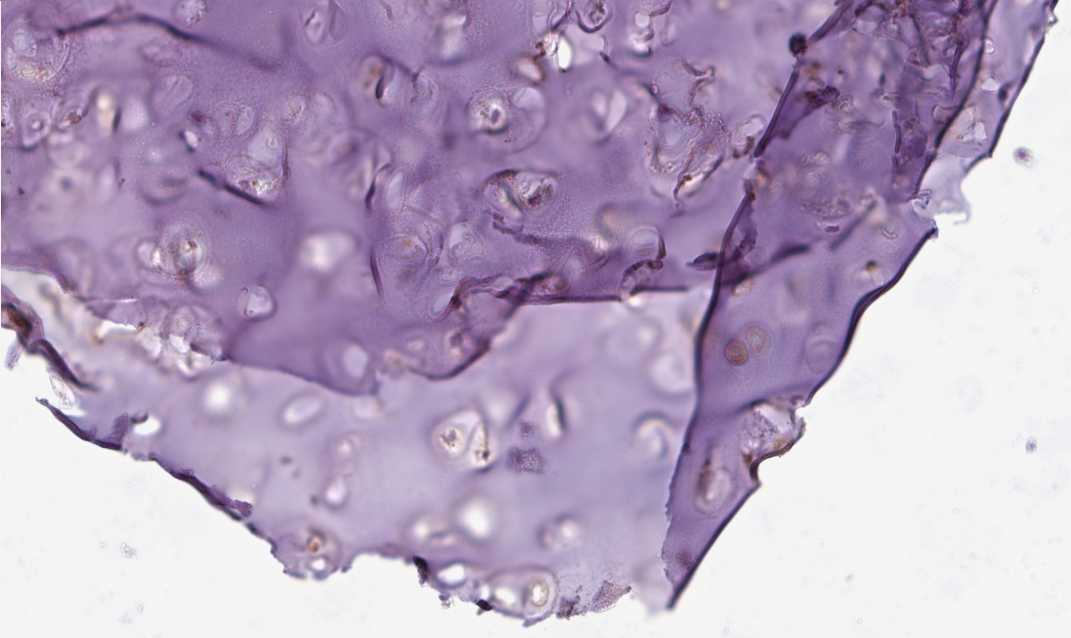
{"staining": {"intensity": "weak", "quantity": "<25%", "location": "cytoplasmic/membranous"}, "tissue": "soft tissue", "cell_type": "Chondrocytes", "image_type": "normal", "snomed": [{"axis": "morphology", "description": "Normal tissue, NOS"}, {"axis": "topography", "description": "Cartilage tissue"}, {"axis": "topography", "description": "Nasopharynx"}, {"axis": "topography", "description": "Thyroid gland"}], "caption": "This is an IHC histopathology image of benign human soft tissue. There is no expression in chondrocytes.", "gene": "CFAP47", "patient": {"sex": "male", "age": 63}}